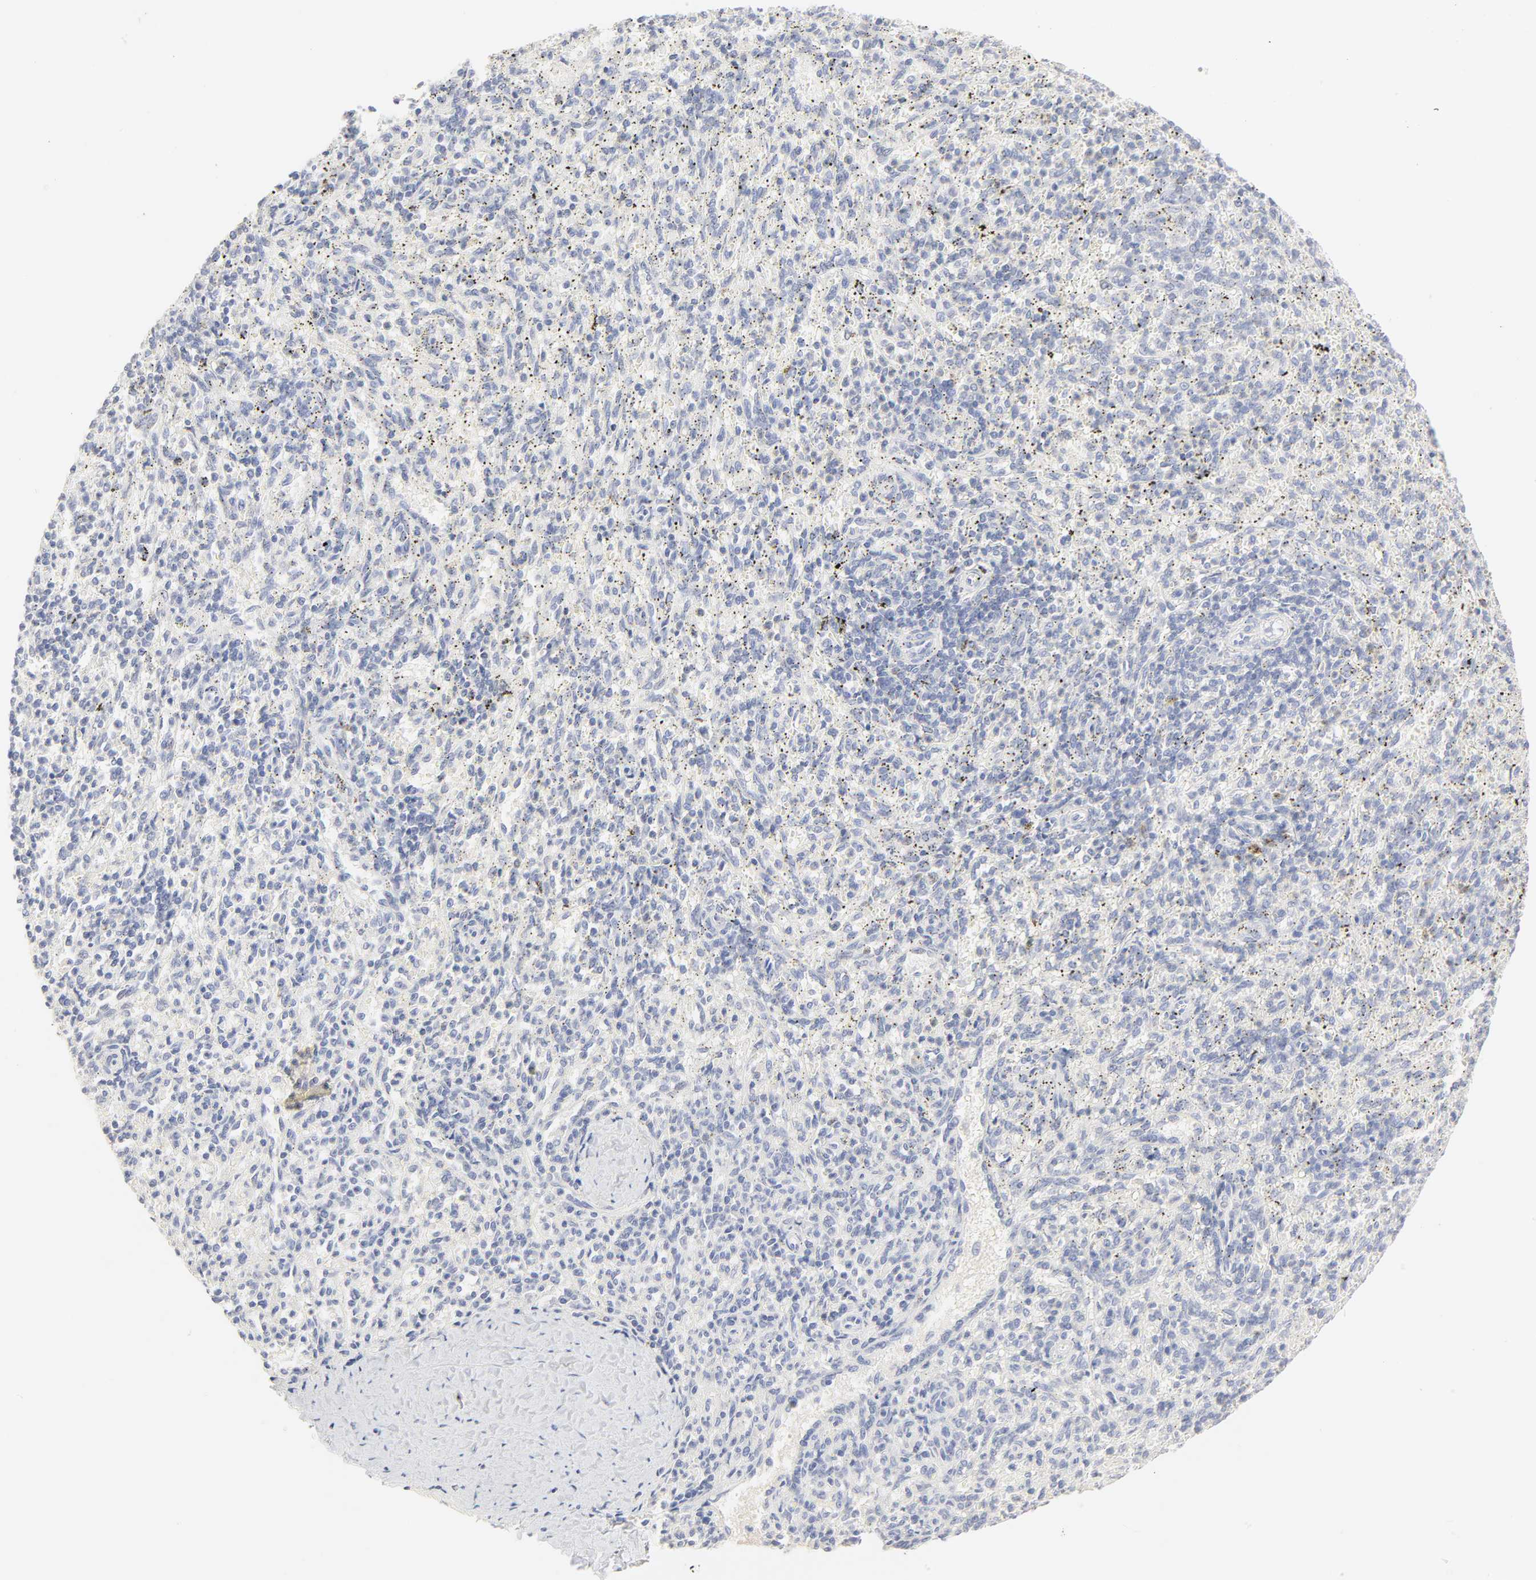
{"staining": {"intensity": "negative", "quantity": "none", "location": "none"}, "tissue": "spleen", "cell_type": "Cells in red pulp", "image_type": "normal", "snomed": [{"axis": "morphology", "description": "Normal tissue, NOS"}, {"axis": "topography", "description": "Spleen"}], "caption": "Immunohistochemistry (IHC) of unremarkable spleen exhibits no expression in cells in red pulp.", "gene": "FCGBP", "patient": {"sex": "female", "age": 10}}